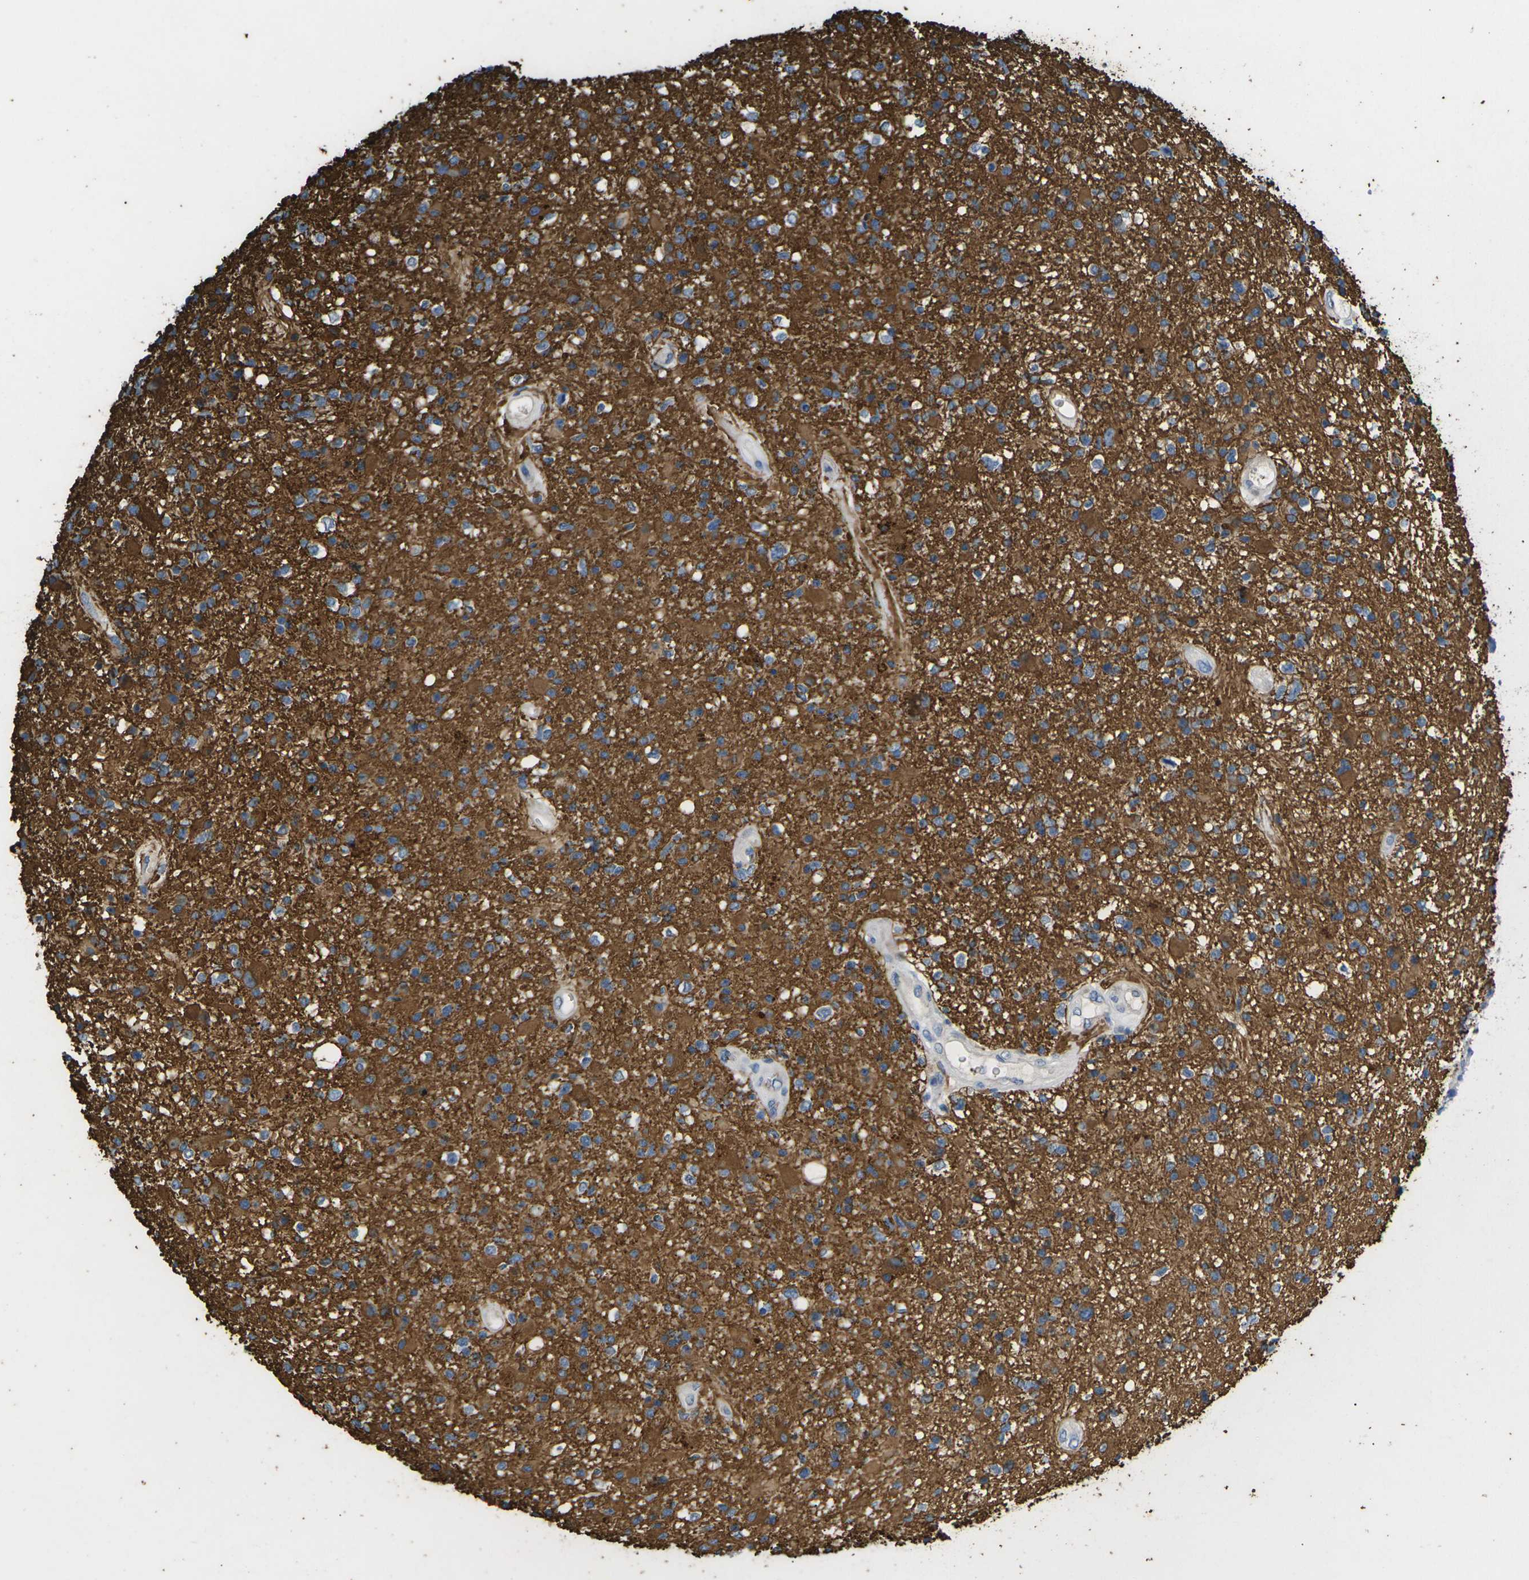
{"staining": {"intensity": "strong", "quantity": ">75%", "location": "cytoplasmic/membranous"}, "tissue": "glioma", "cell_type": "Tumor cells", "image_type": "cancer", "snomed": [{"axis": "morphology", "description": "Glioma, malignant, High grade"}, {"axis": "topography", "description": "Brain"}], "caption": "Immunohistochemistry (IHC) micrograph of malignant glioma (high-grade) stained for a protein (brown), which displays high levels of strong cytoplasmic/membranous staining in about >75% of tumor cells.", "gene": "KLHDC8B", "patient": {"sex": "male", "age": 33}}